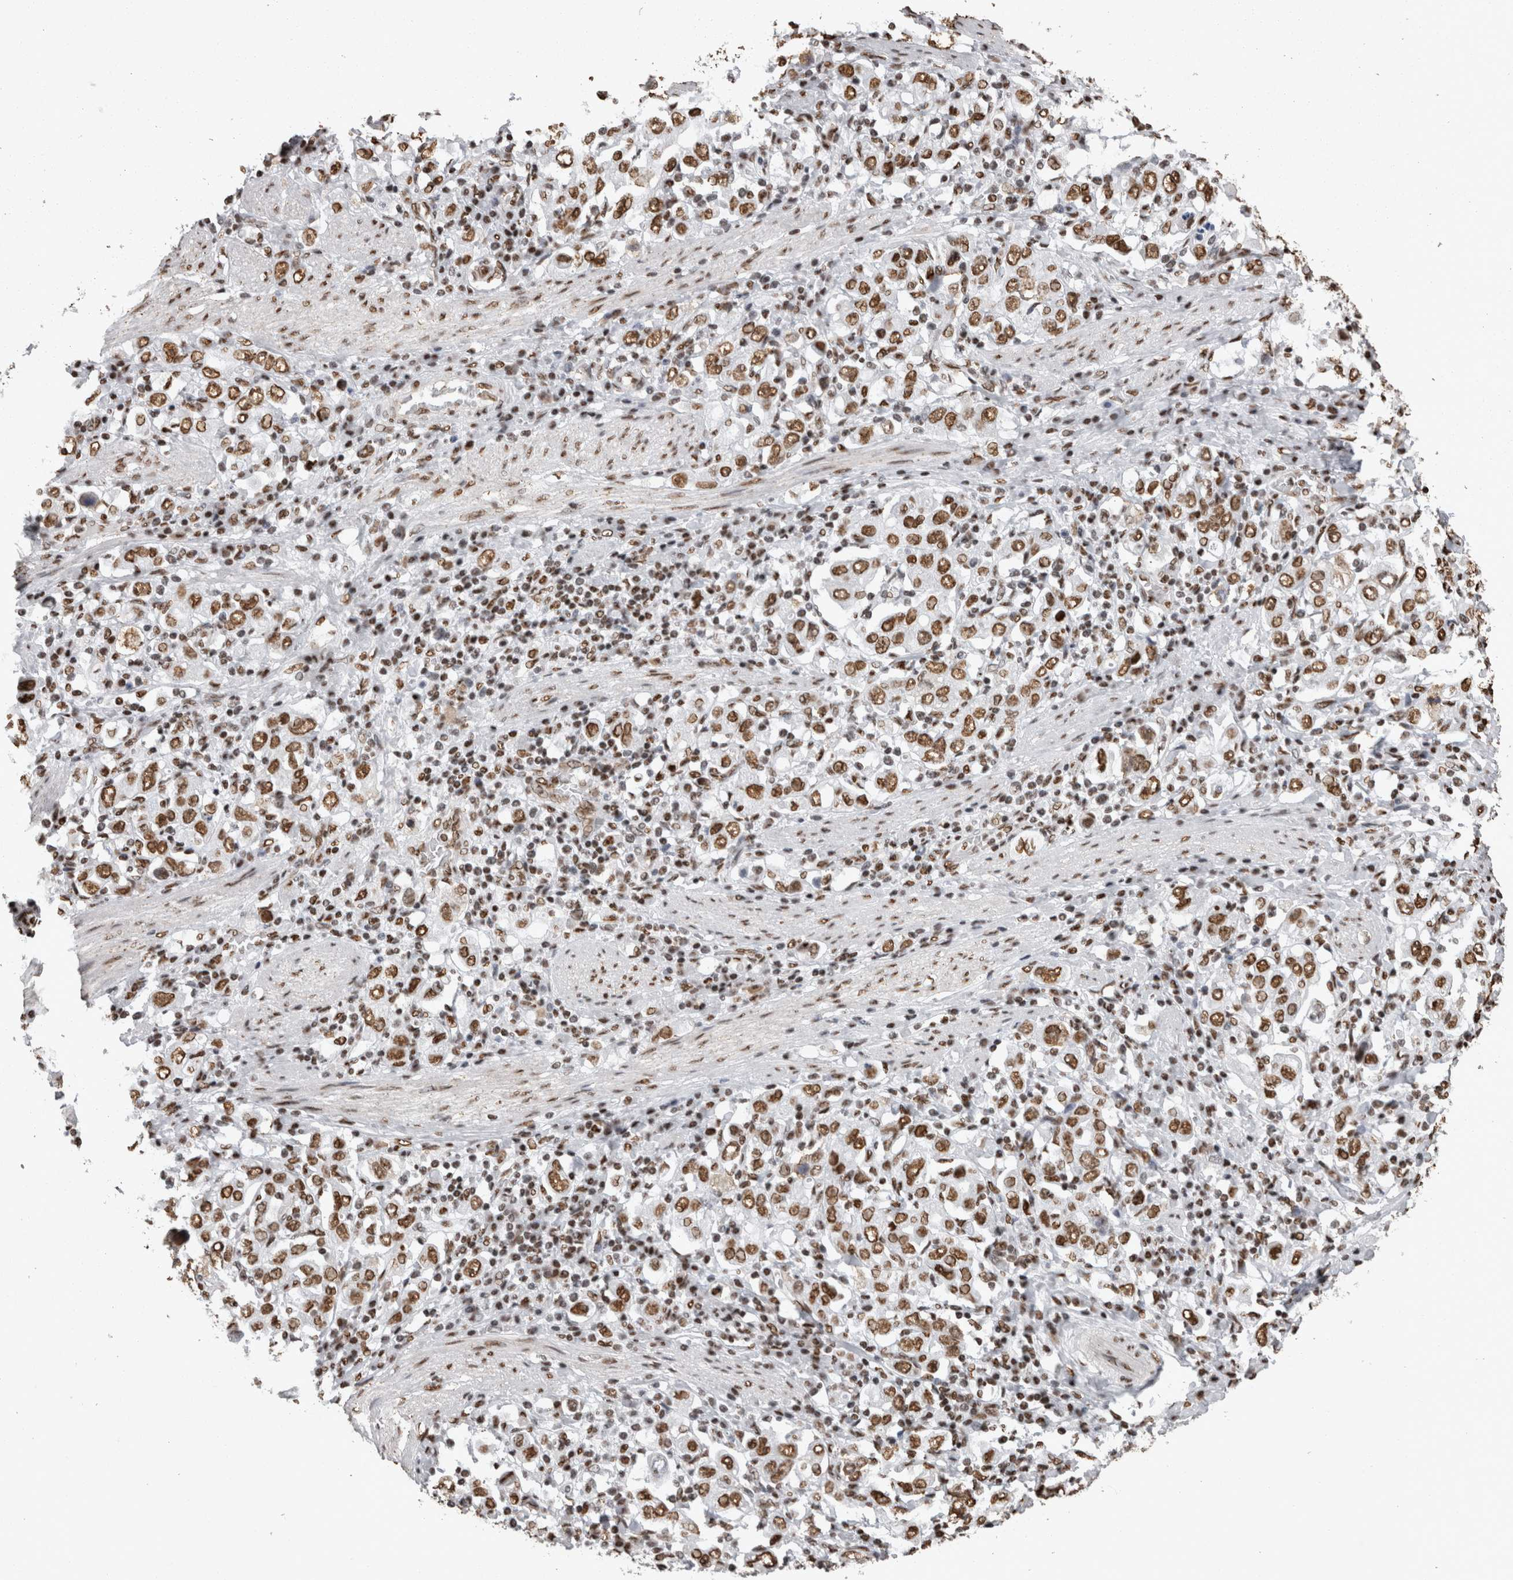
{"staining": {"intensity": "moderate", "quantity": ">75%", "location": "nuclear"}, "tissue": "stomach cancer", "cell_type": "Tumor cells", "image_type": "cancer", "snomed": [{"axis": "morphology", "description": "Adenocarcinoma, NOS"}, {"axis": "topography", "description": "Stomach, upper"}], "caption": "Tumor cells reveal medium levels of moderate nuclear staining in about >75% of cells in human stomach cancer (adenocarcinoma).", "gene": "HNRNPM", "patient": {"sex": "male", "age": 62}}